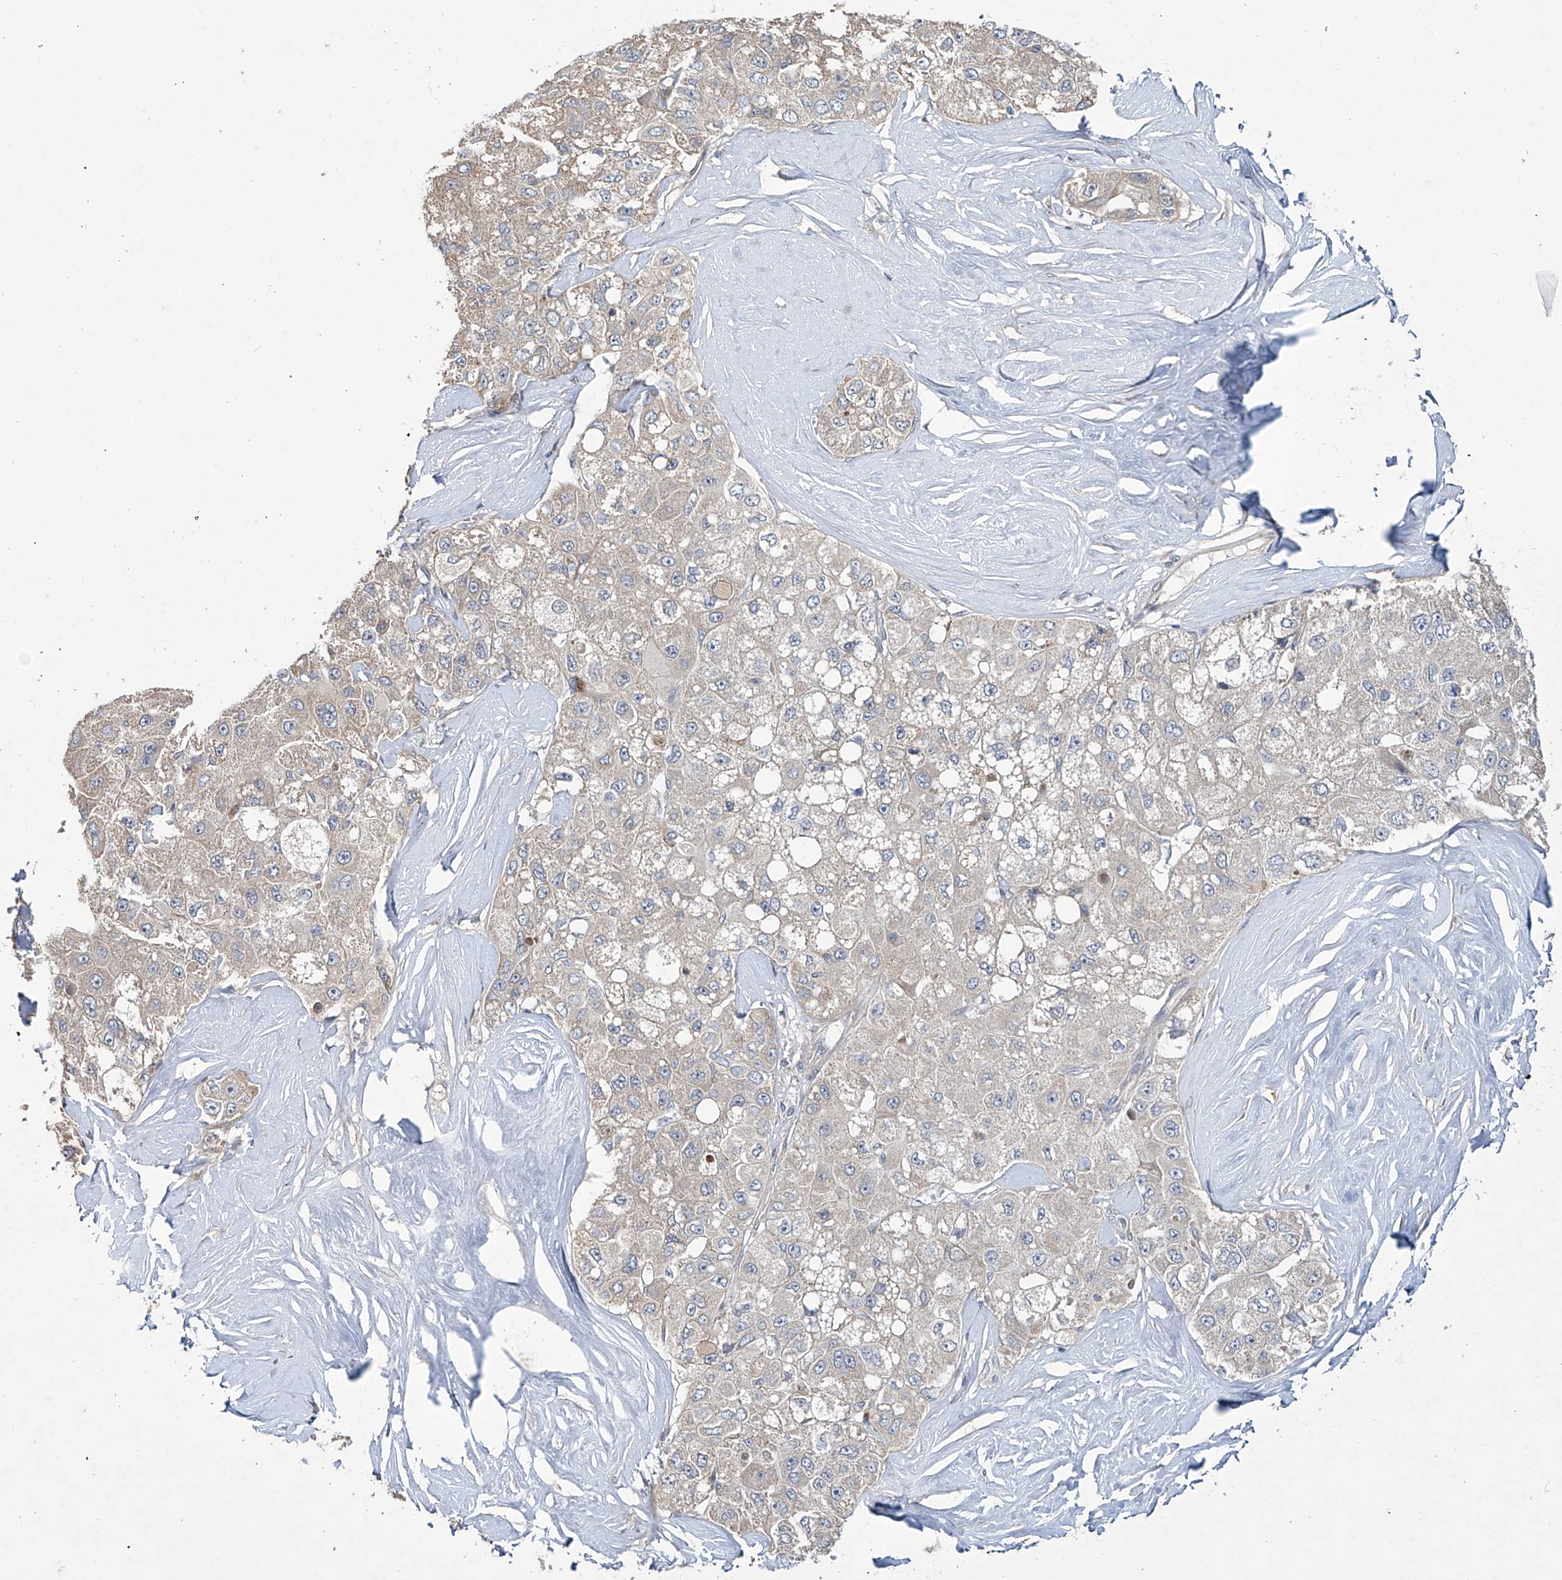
{"staining": {"intensity": "negative", "quantity": "none", "location": "none"}, "tissue": "liver cancer", "cell_type": "Tumor cells", "image_type": "cancer", "snomed": [{"axis": "morphology", "description": "Carcinoma, Hepatocellular, NOS"}, {"axis": "topography", "description": "Liver"}], "caption": "Immunohistochemistry (IHC) image of liver cancer stained for a protein (brown), which displays no positivity in tumor cells. Brightfield microscopy of IHC stained with DAB (brown) and hematoxylin (blue), captured at high magnification.", "gene": "TRIM60", "patient": {"sex": "male", "age": 80}}